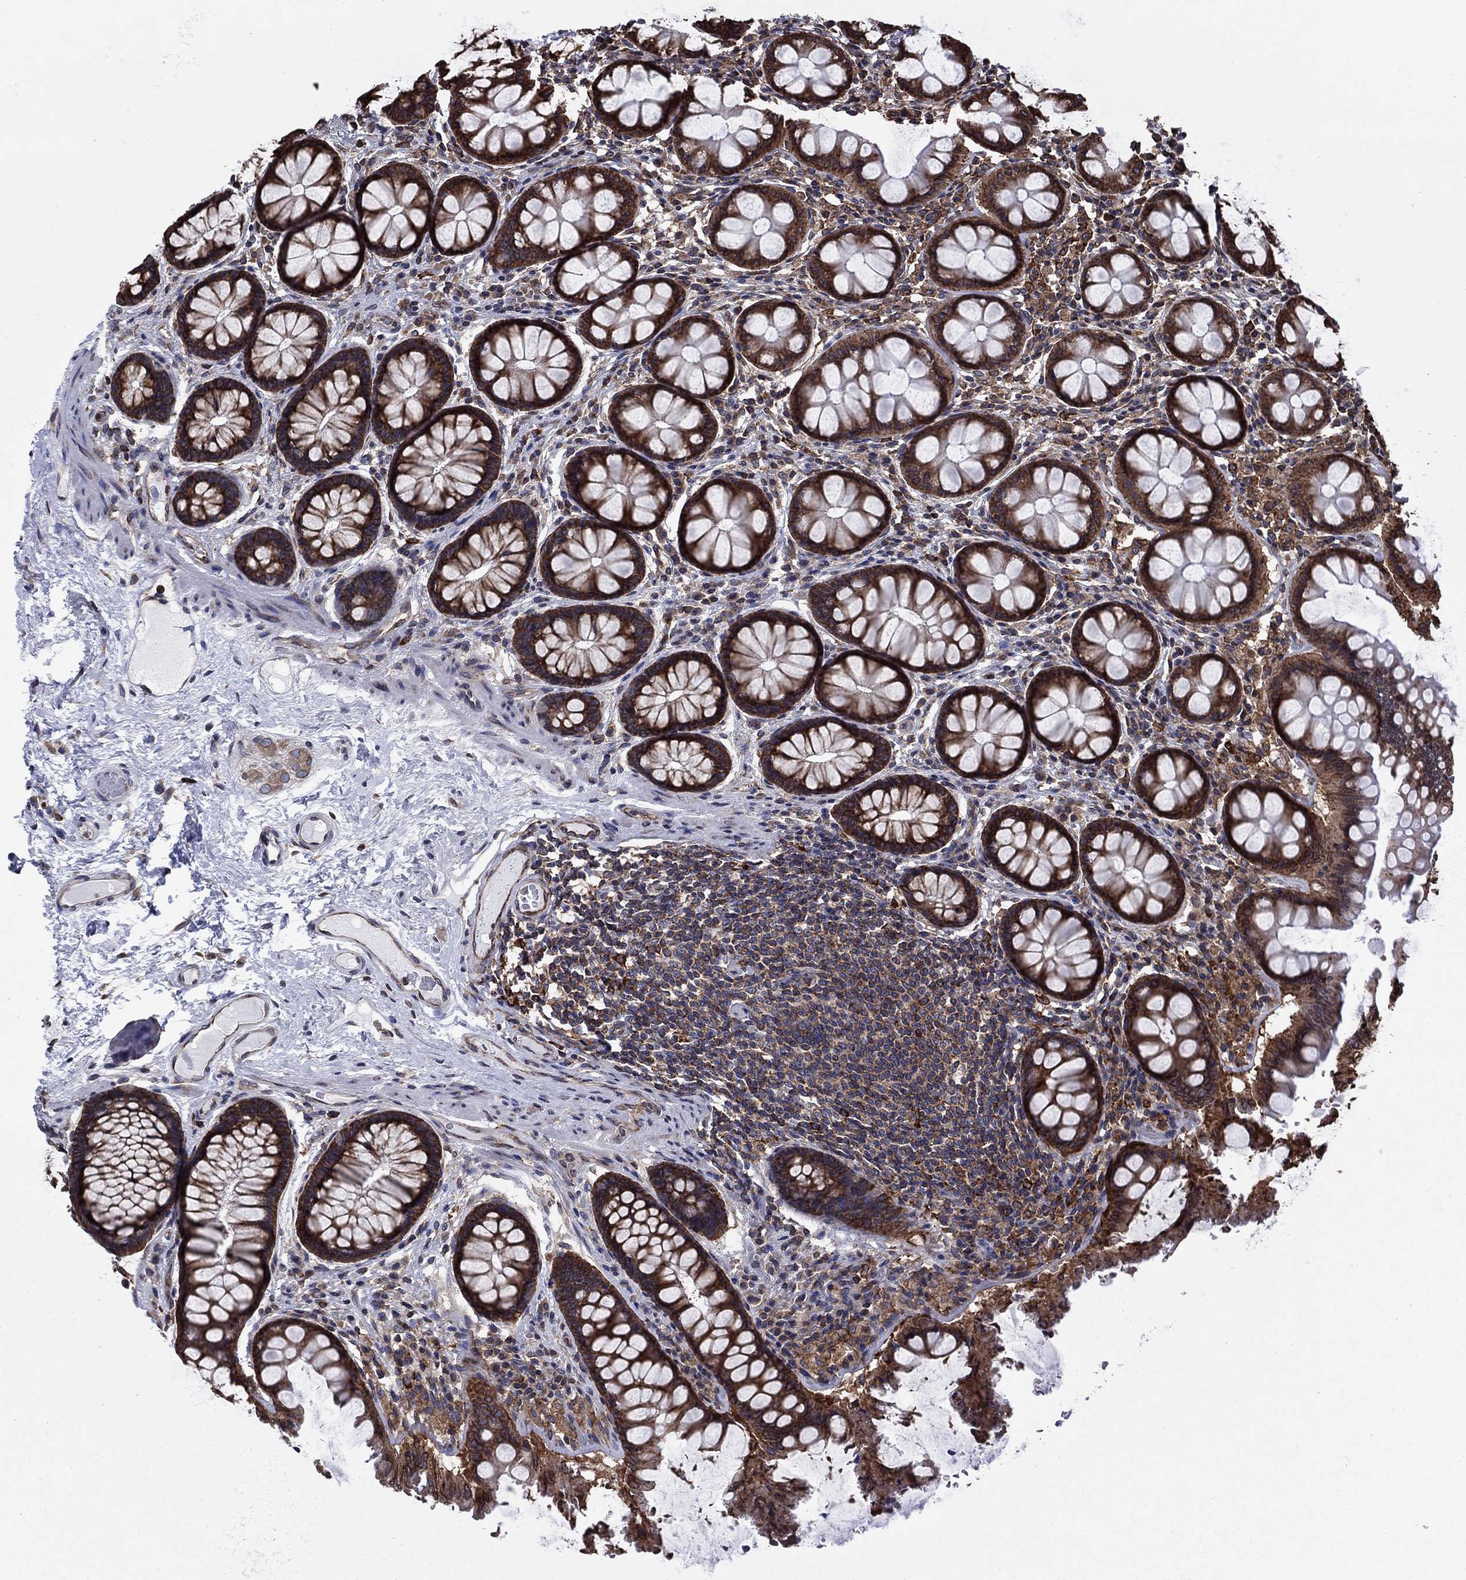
{"staining": {"intensity": "negative", "quantity": "none", "location": "none"}, "tissue": "colon", "cell_type": "Endothelial cells", "image_type": "normal", "snomed": [{"axis": "morphology", "description": "Normal tissue, NOS"}, {"axis": "topography", "description": "Colon"}], "caption": "Immunohistochemistry of unremarkable human colon reveals no expression in endothelial cells. (Brightfield microscopy of DAB immunohistochemistry (IHC) at high magnification).", "gene": "YBX1", "patient": {"sex": "female", "age": 65}}